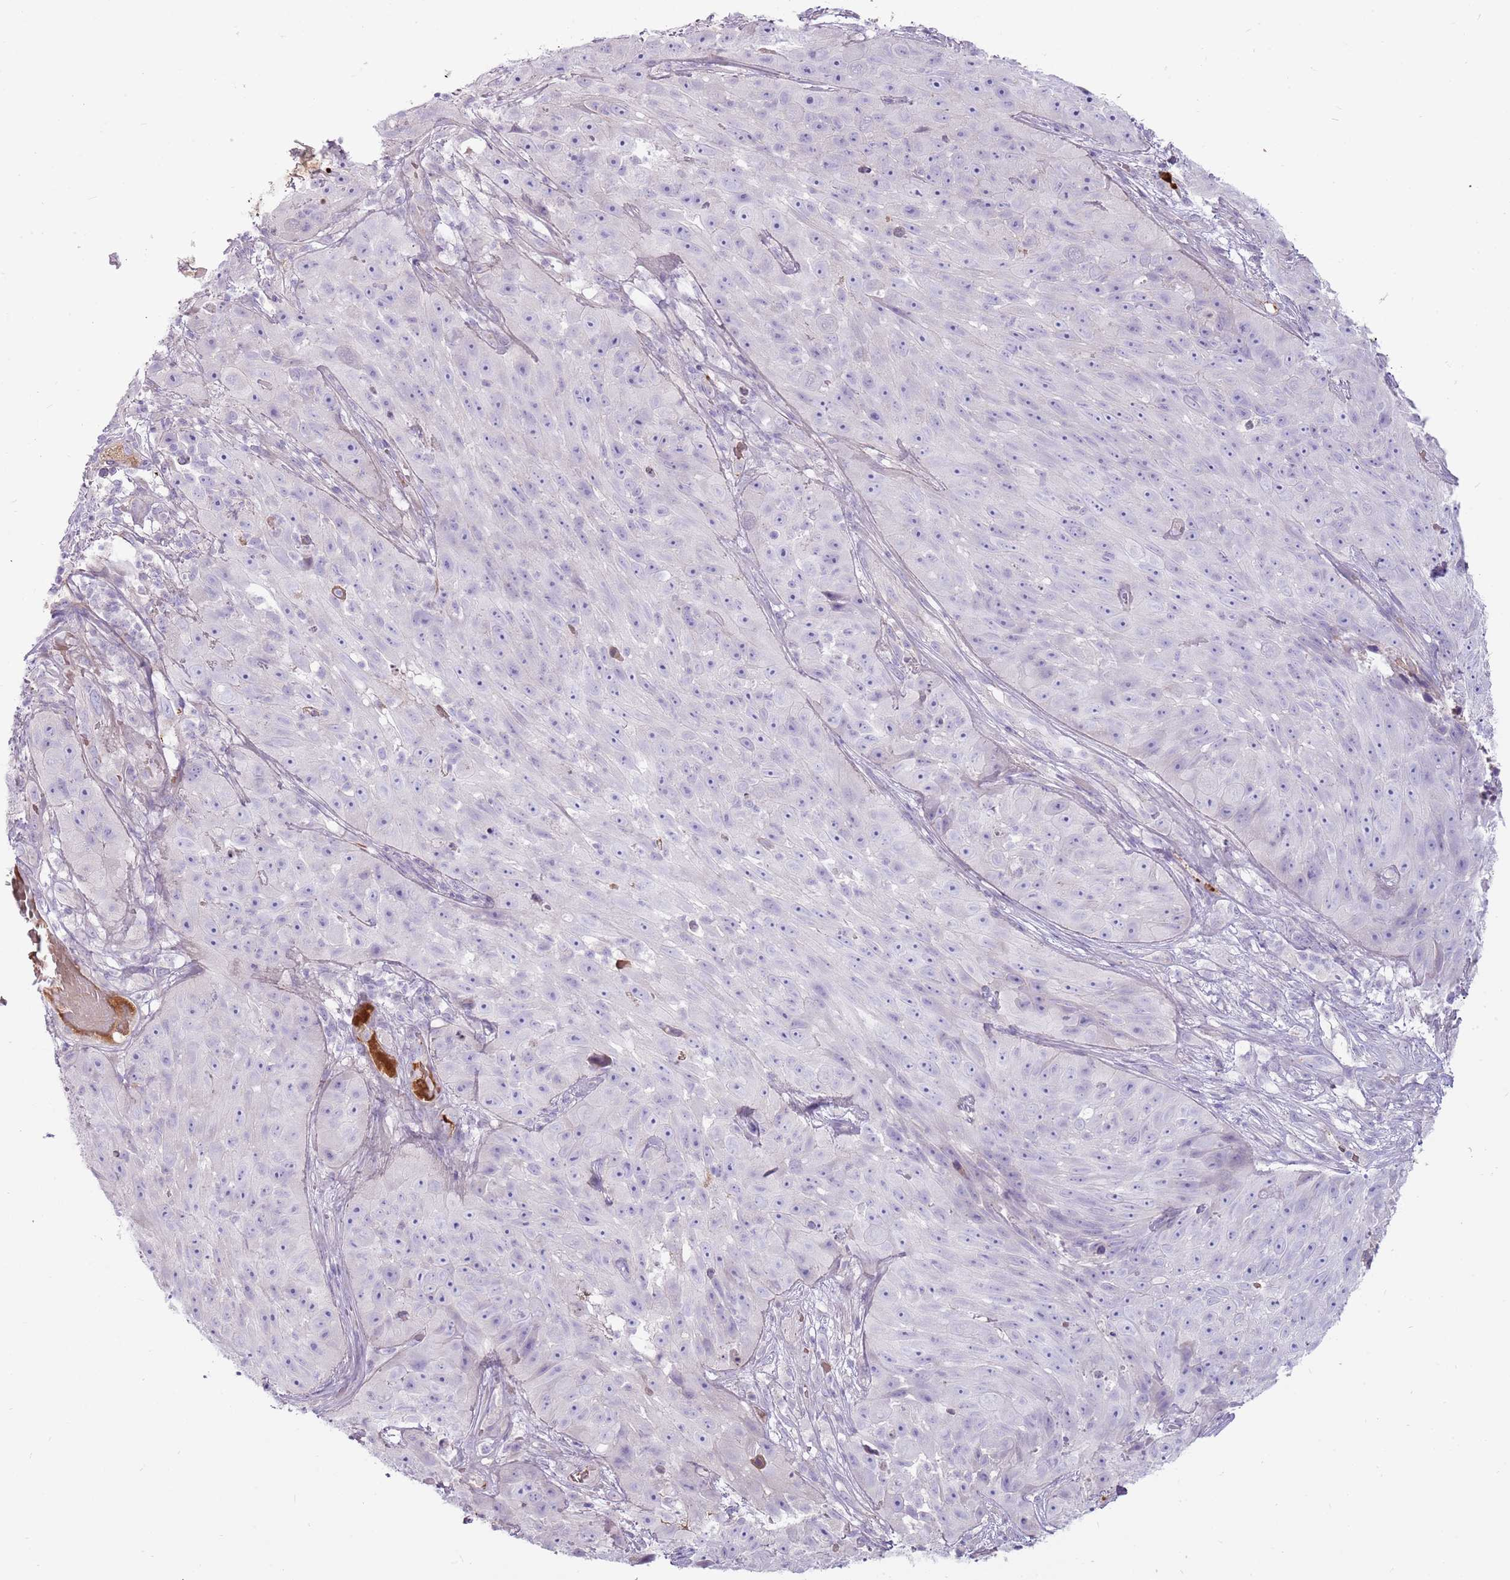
{"staining": {"intensity": "negative", "quantity": "none", "location": "none"}, "tissue": "skin cancer", "cell_type": "Tumor cells", "image_type": "cancer", "snomed": [{"axis": "morphology", "description": "Squamous cell carcinoma, NOS"}, {"axis": "topography", "description": "Skin"}], "caption": "A high-resolution photomicrograph shows immunohistochemistry staining of skin squamous cell carcinoma, which displays no significant staining in tumor cells. The staining was performed using DAB (3,3'-diaminobenzidine) to visualize the protein expression in brown, while the nuclei were stained in blue with hematoxylin (Magnification: 20x).", "gene": "MCUB", "patient": {"sex": "female", "age": 87}}